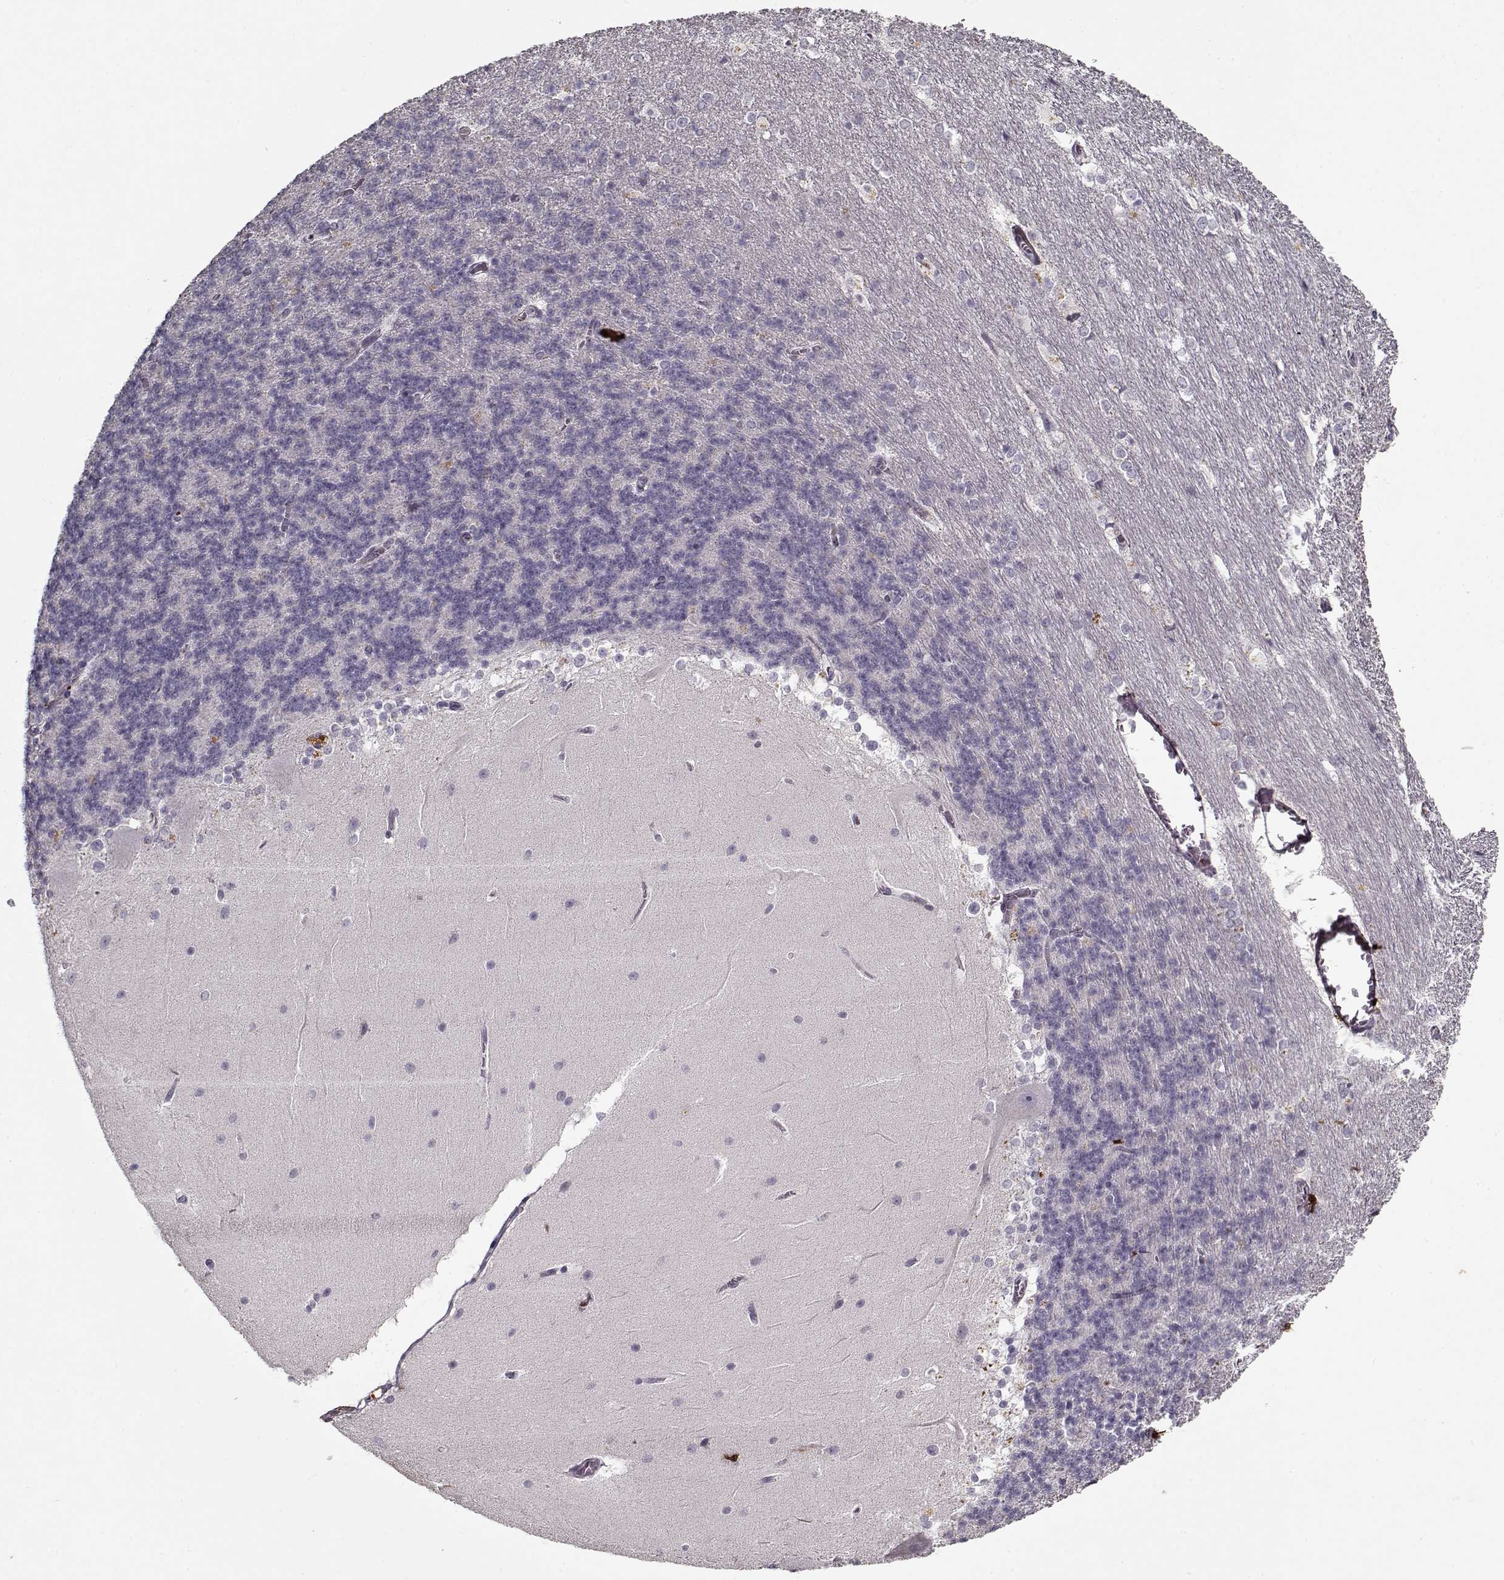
{"staining": {"intensity": "negative", "quantity": "none", "location": "none"}, "tissue": "cerebellum", "cell_type": "Cells in granular layer", "image_type": "normal", "snomed": [{"axis": "morphology", "description": "Normal tissue, NOS"}, {"axis": "topography", "description": "Cerebellum"}], "caption": "Immunohistochemistry histopathology image of unremarkable cerebellum stained for a protein (brown), which exhibits no expression in cells in granular layer. (Immunohistochemistry, brightfield microscopy, high magnification).", "gene": "LUM", "patient": {"sex": "female", "age": 19}}